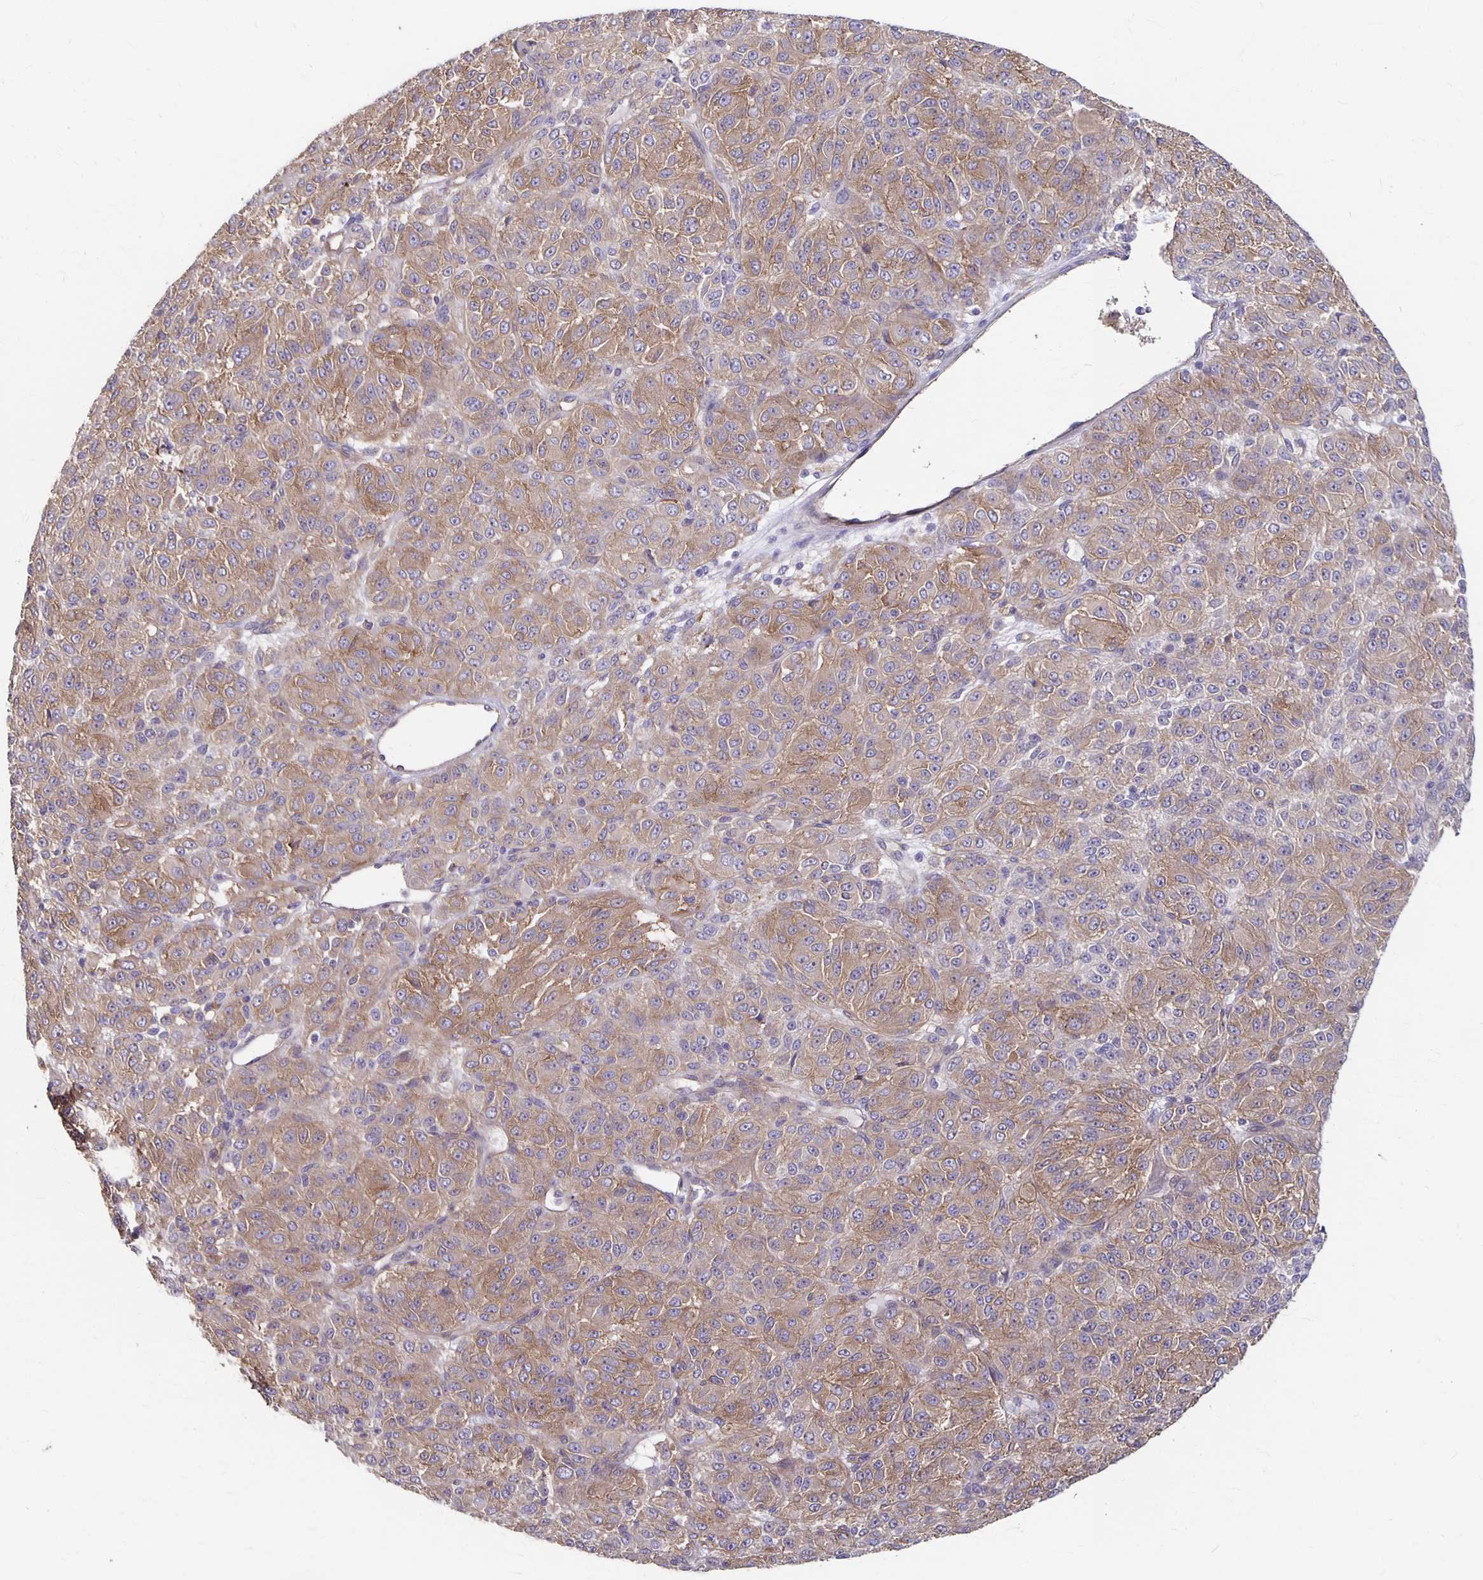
{"staining": {"intensity": "moderate", "quantity": ">75%", "location": "cytoplasmic/membranous"}, "tissue": "melanoma", "cell_type": "Tumor cells", "image_type": "cancer", "snomed": [{"axis": "morphology", "description": "Malignant melanoma, Metastatic site"}, {"axis": "topography", "description": "Brain"}], "caption": "Immunohistochemical staining of human malignant melanoma (metastatic site) demonstrates moderate cytoplasmic/membranous protein expression in about >75% of tumor cells. (brown staining indicates protein expression, while blue staining denotes nuclei).", "gene": "PPP1R3E", "patient": {"sex": "female", "age": 56}}